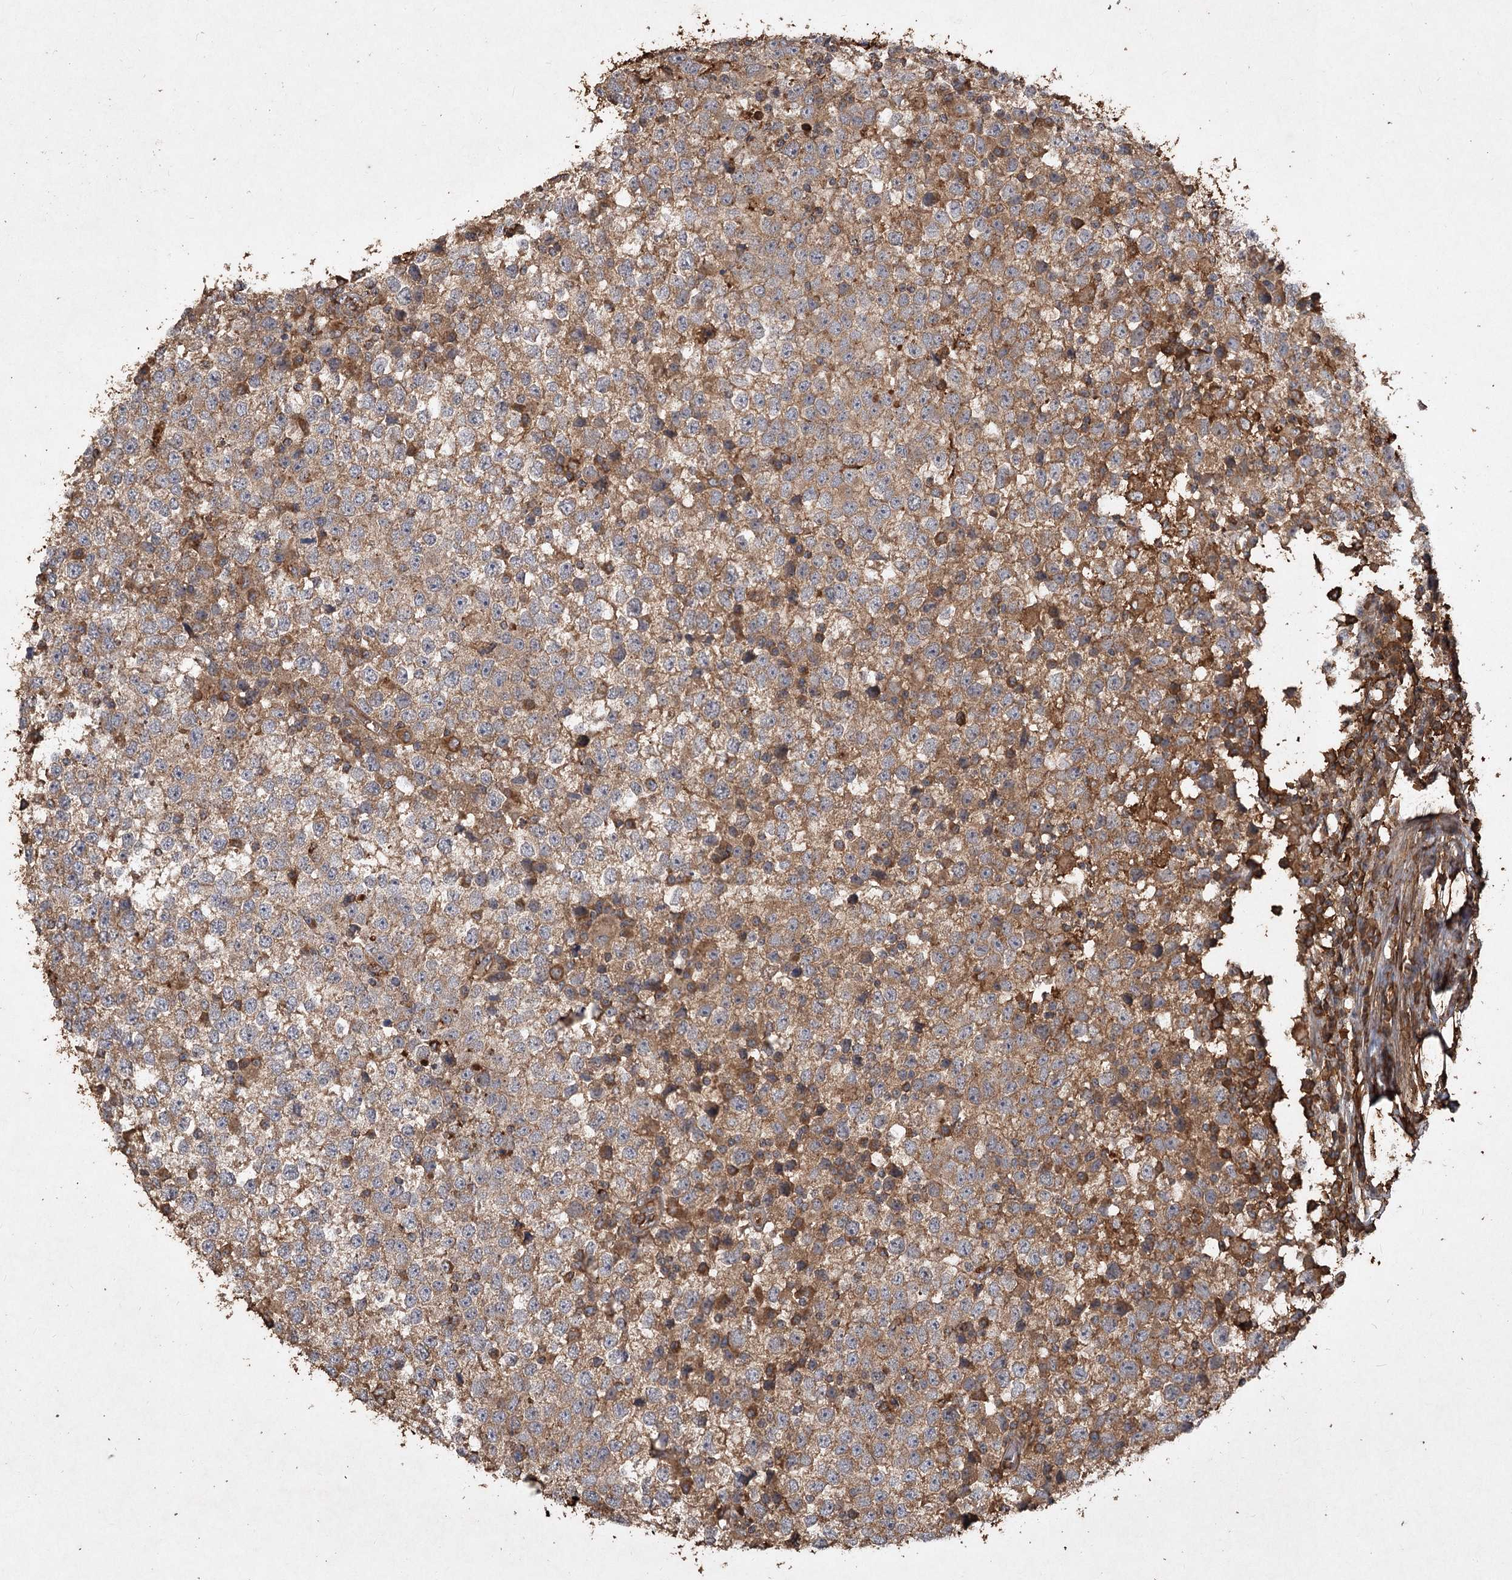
{"staining": {"intensity": "moderate", "quantity": ">75%", "location": "cytoplasmic/membranous"}, "tissue": "testis cancer", "cell_type": "Tumor cells", "image_type": "cancer", "snomed": [{"axis": "morphology", "description": "Seminoma, NOS"}, {"axis": "topography", "description": "Testis"}], "caption": "An image showing moderate cytoplasmic/membranous expression in approximately >75% of tumor cells in testis cancer (seminoma), as visualized by brown immunohistochemical staining.", "gene": "PIK3C2A", "patient": {"sex": "male", "age": 65}}